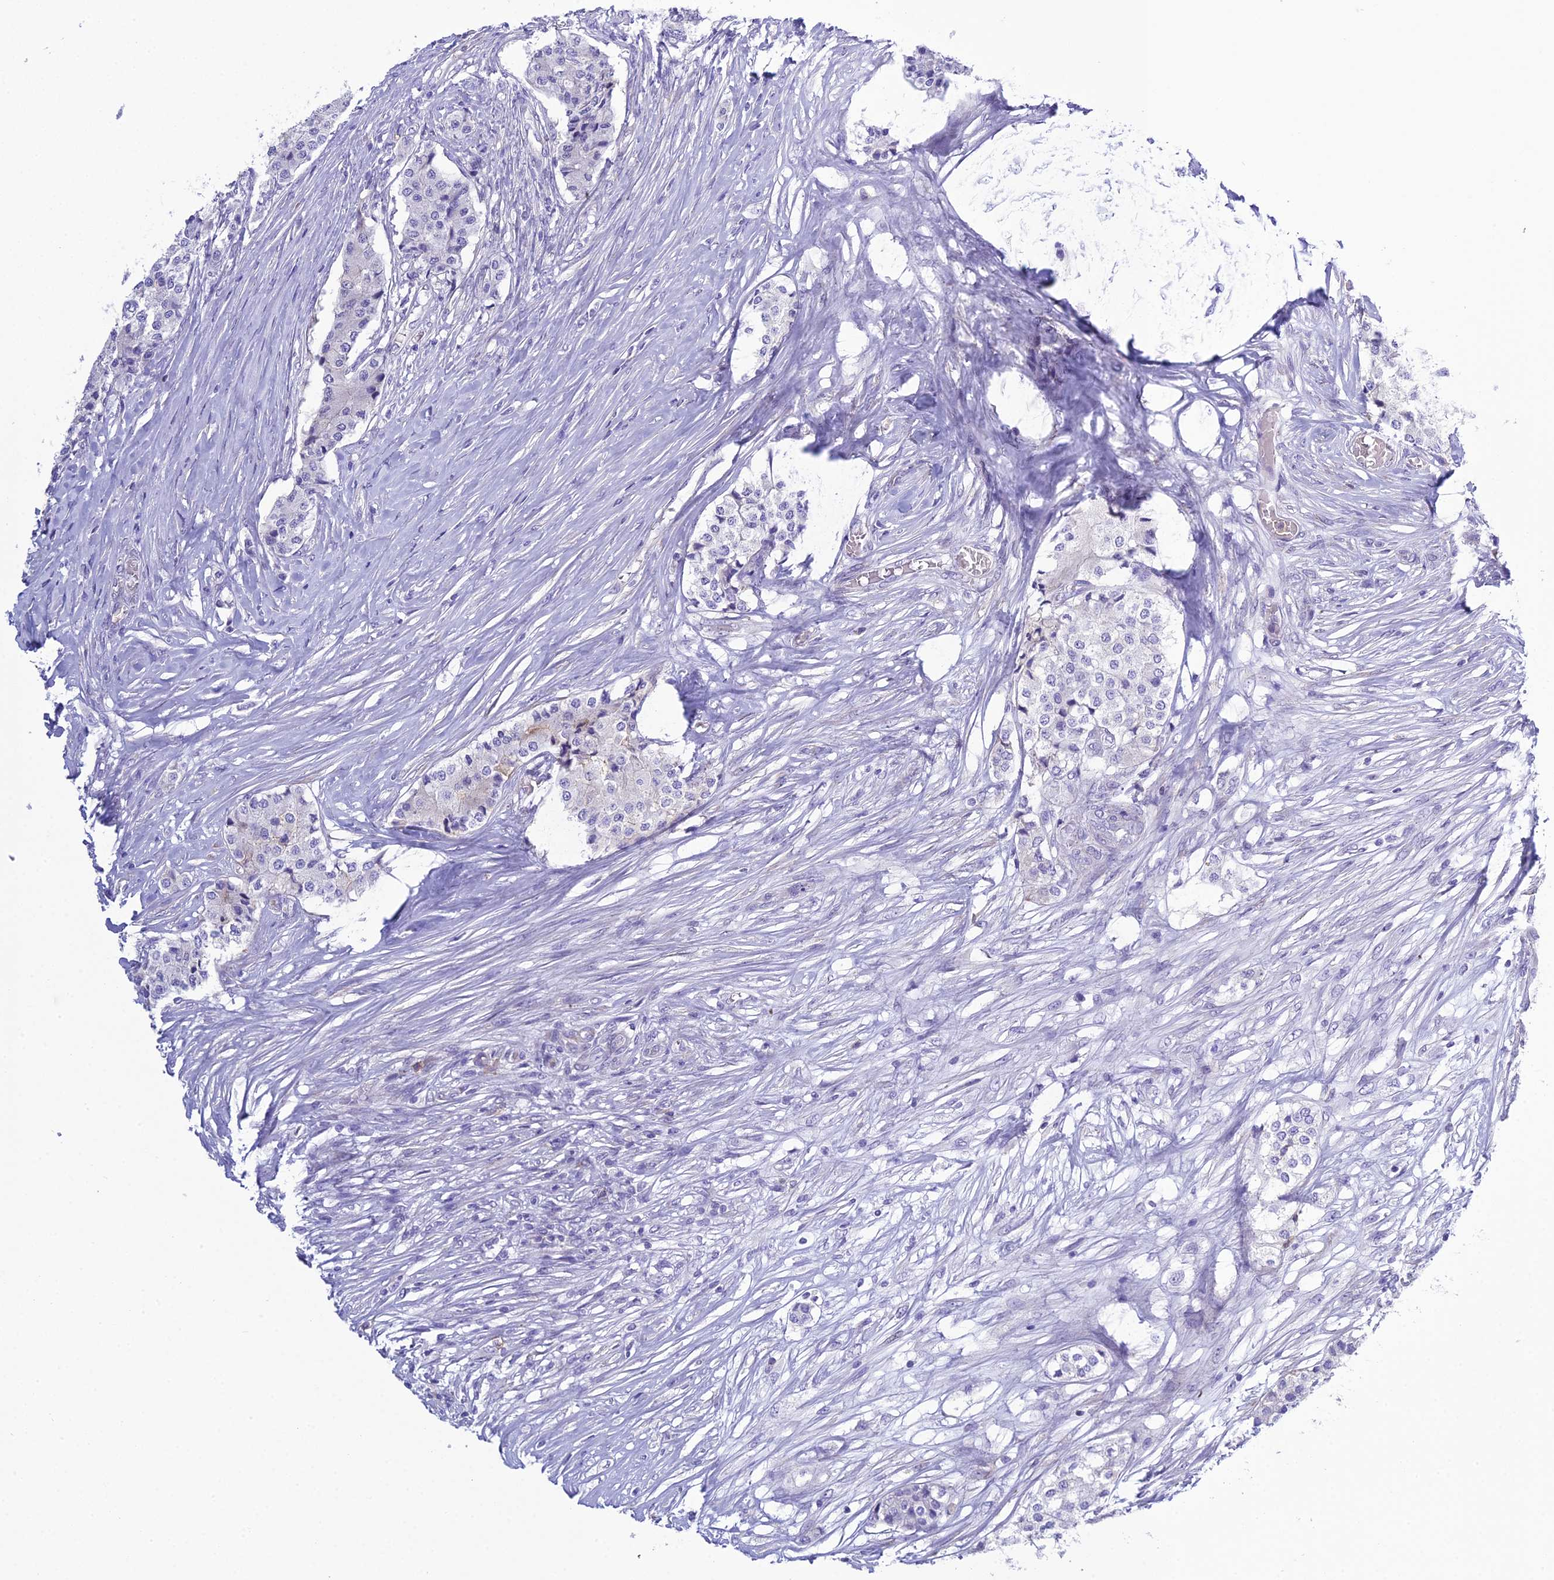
{"staining": {"intensity": "negative", "quantity": "none", "location": "none"}, "tissue": "carcinoid", "cell_type": "Tumor cells", "image_type": "cancer", "snomed": [{"axis": "morphology", "description": "Carcinoid, malignant, NOS"}, {"axis": "topography", "description": "Colon"}], "caption": "Tumor cells are negative for protein expression in human carcinoid.", "gene": "OR1Q1", "patient": {"sex": "female", "age": 52}}